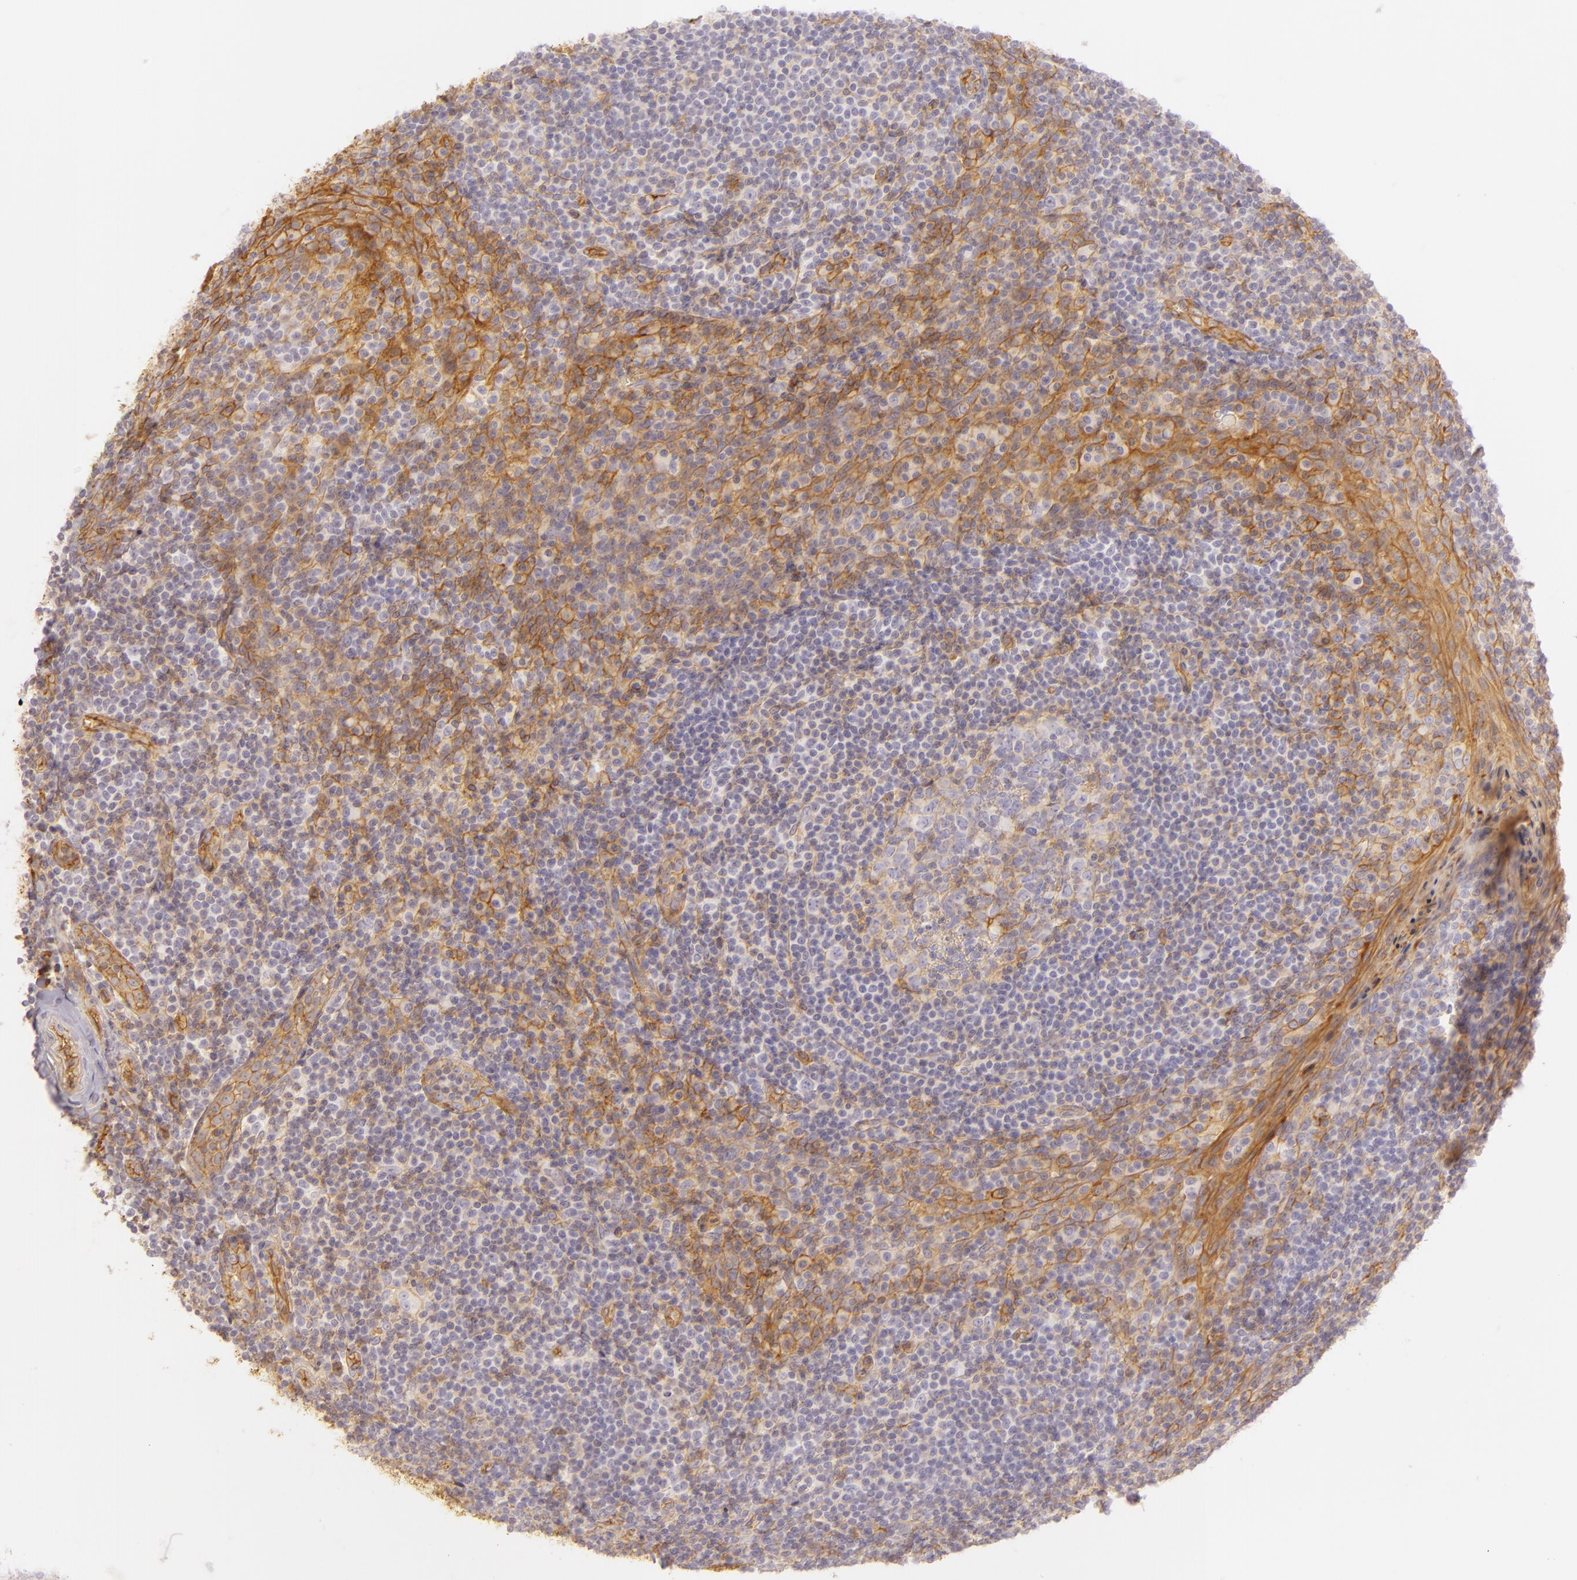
{"staining": {"intensity": "moderate", "quantity": "<25%", "location": "cytoplasmic/membranous"}, "tissue": "tonsil", "cell_type": "Germinal center cells", "image_type": "normal", "snomed": [{"axis": "morphology", "description": "Normal tissue, NOS"}, {"axis": "topography", "description": "Tonsil"}], "caption": "A micrograph of tonsil stained for a protein shows moderate cytoplasmic/membranous brown staining in germinal center cells. The staining was performed using DAB (3,3'-diaminobenzidine) to visualize the protein expression in brown, while the nuclei were stained in blue with hematoxylin (Magnification: 20x).", "gene": "CD59", "patient": {"sex": "male", "age": 31}}